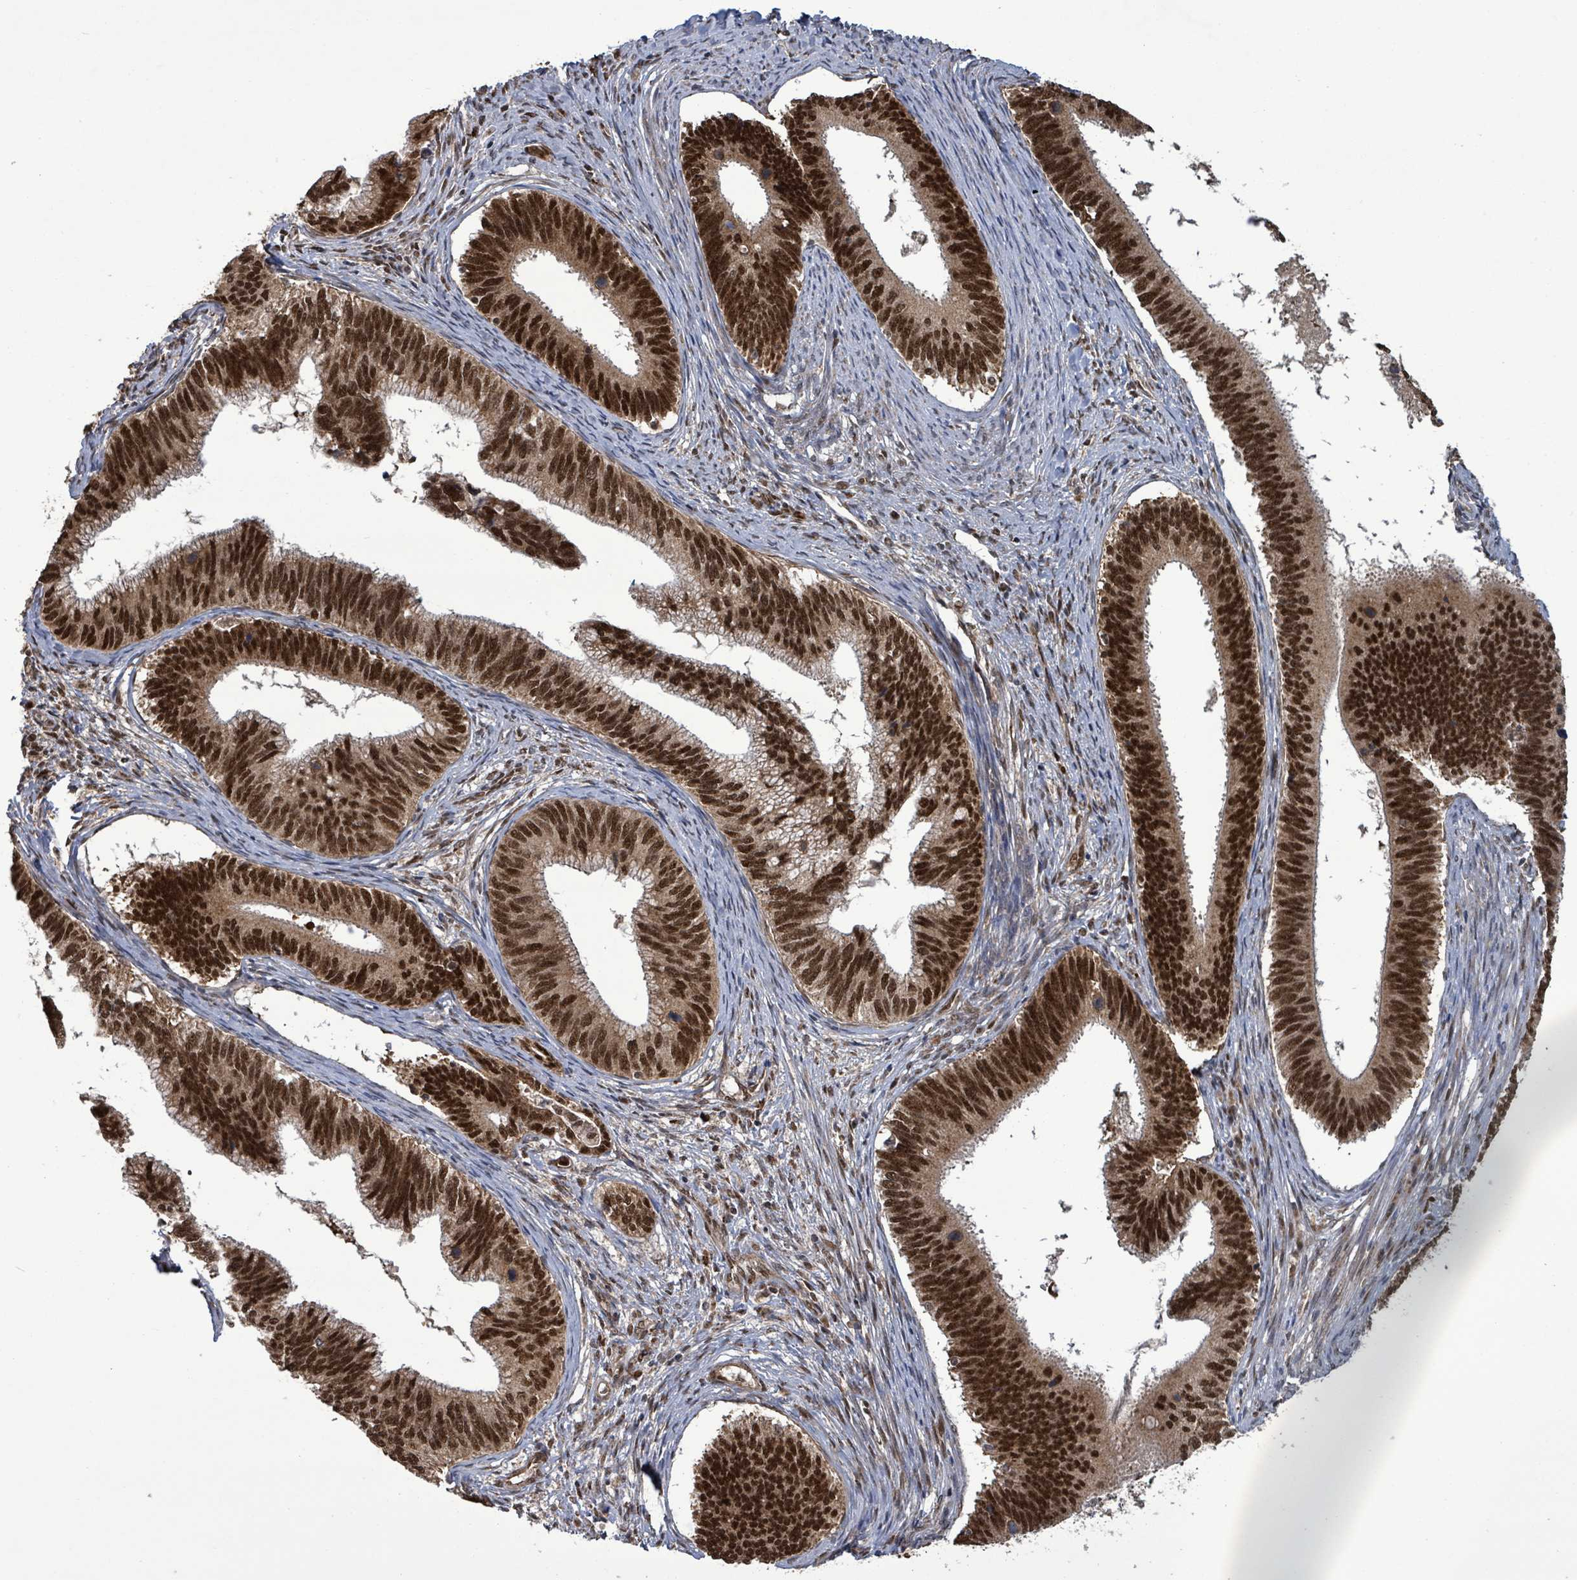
{"staining": {"intensity": "strong", "quantity": ">75%", "location": "nuclear"}, "tissue": "cervical cancer", "cell_type": "Tumor cells", "image_type": "cancer", "snomed": [{"axis": "morphology", "description": "Adenocarcinoma, NOS"}, {"axis": "topography", "description": "Cervix"}], "caption": "Protein staining displays strong nuclear expression in about >75% of tumor cells in adenocarcinoma (cervical).", "gene": "PATZ1", "patient": {"sex": "female", "age": 42}}